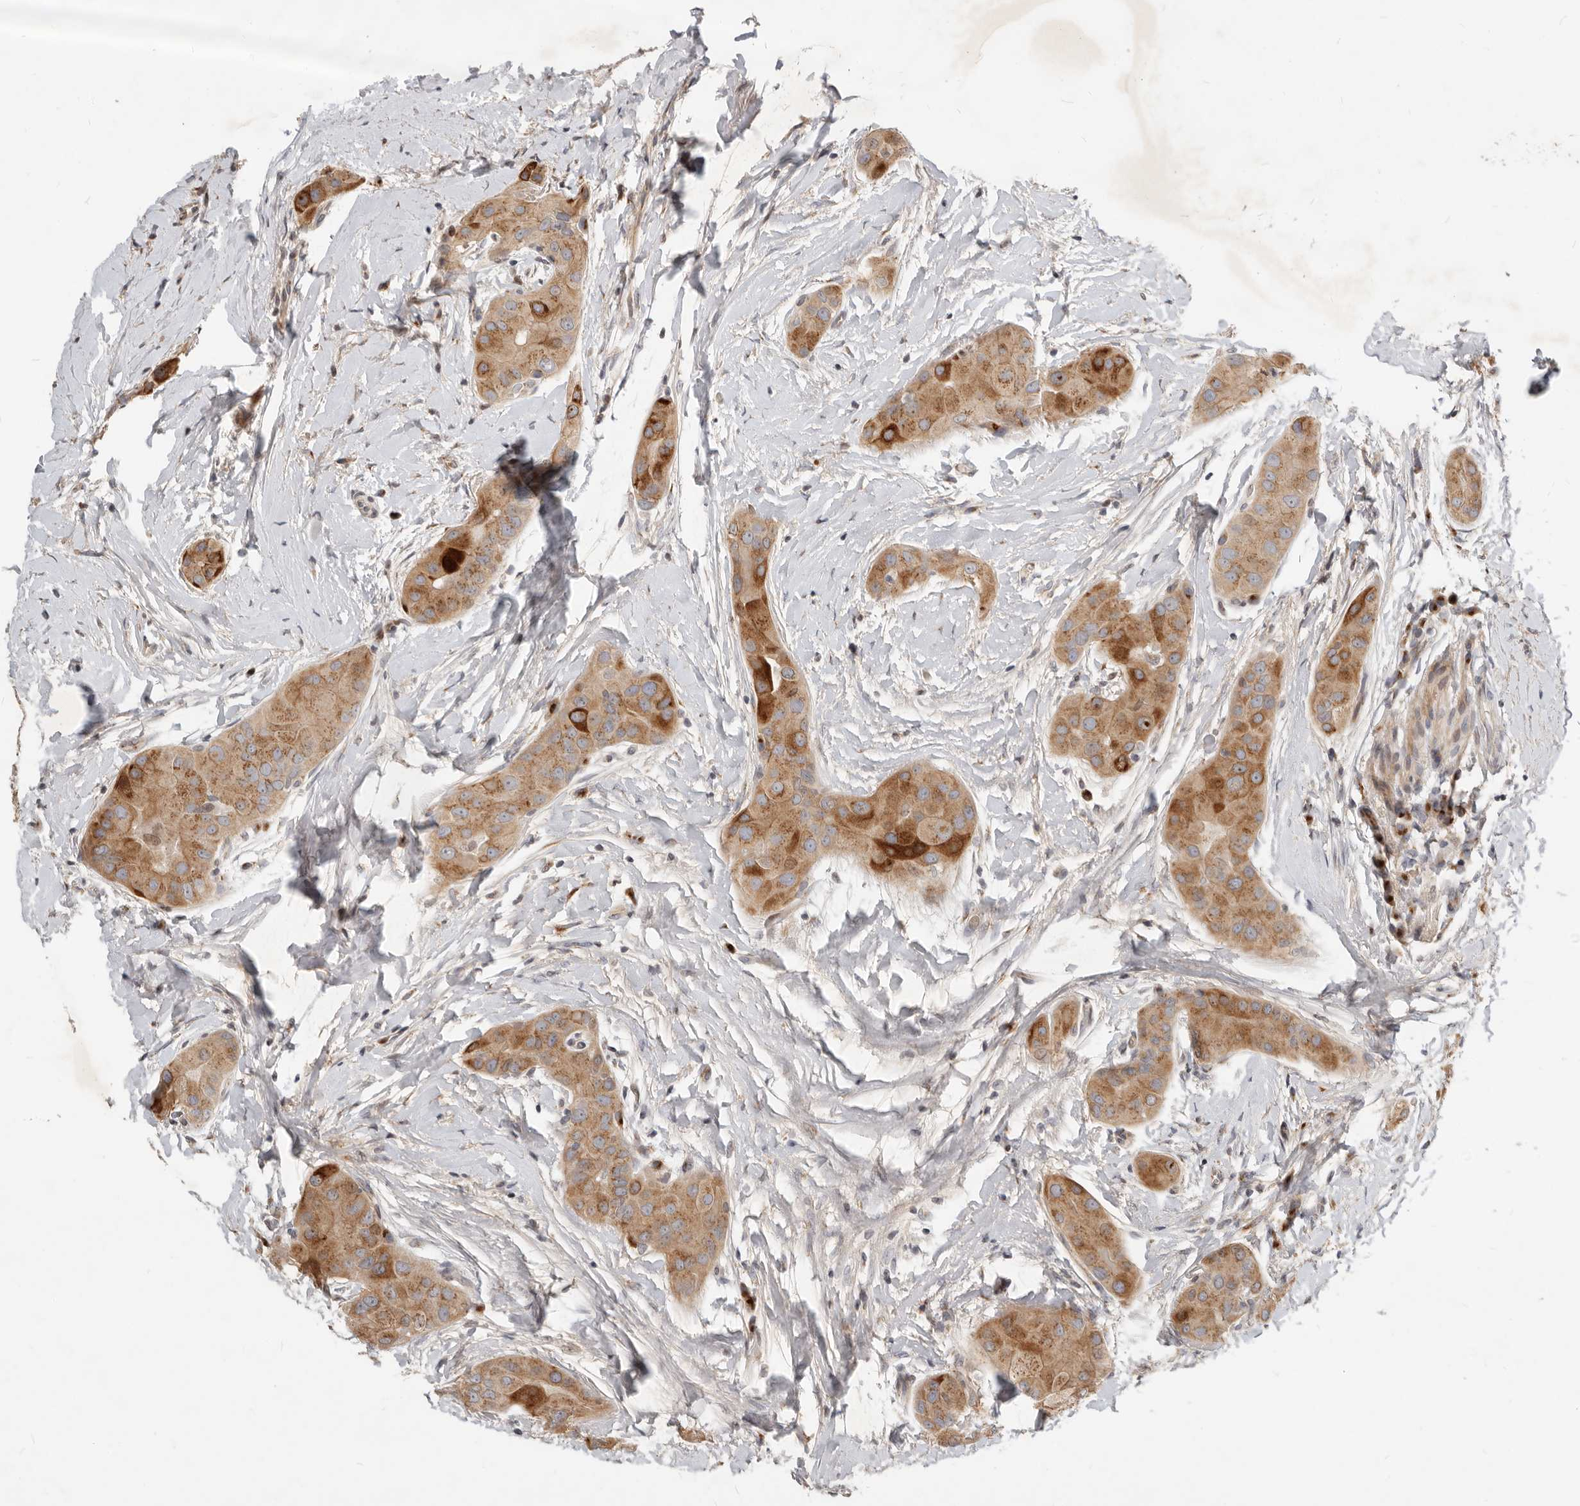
{"staining": {"intensity": "moderate", "quantity": ">75%", "location": "cytoplasmic/membranous"}, "tissue": "thyroid cancer", "cell_type": "Tumor cells", "image_type": "cancer", "snomed": [{"axis": "morphology", "description": "Papillary adenocarcinoma, NOS"}, {"axis": "topography", "description": "Thyroid gland"}], "caption": "Papillary adenocarcinoma (thyroid) was stained to show a protein in brown. There is medium levels of moderate cytoplasmic/membranous expression in about >75% of tumor cells.", "gene": "NPY4R", "patient": {"sex": "male", "age": 33}}